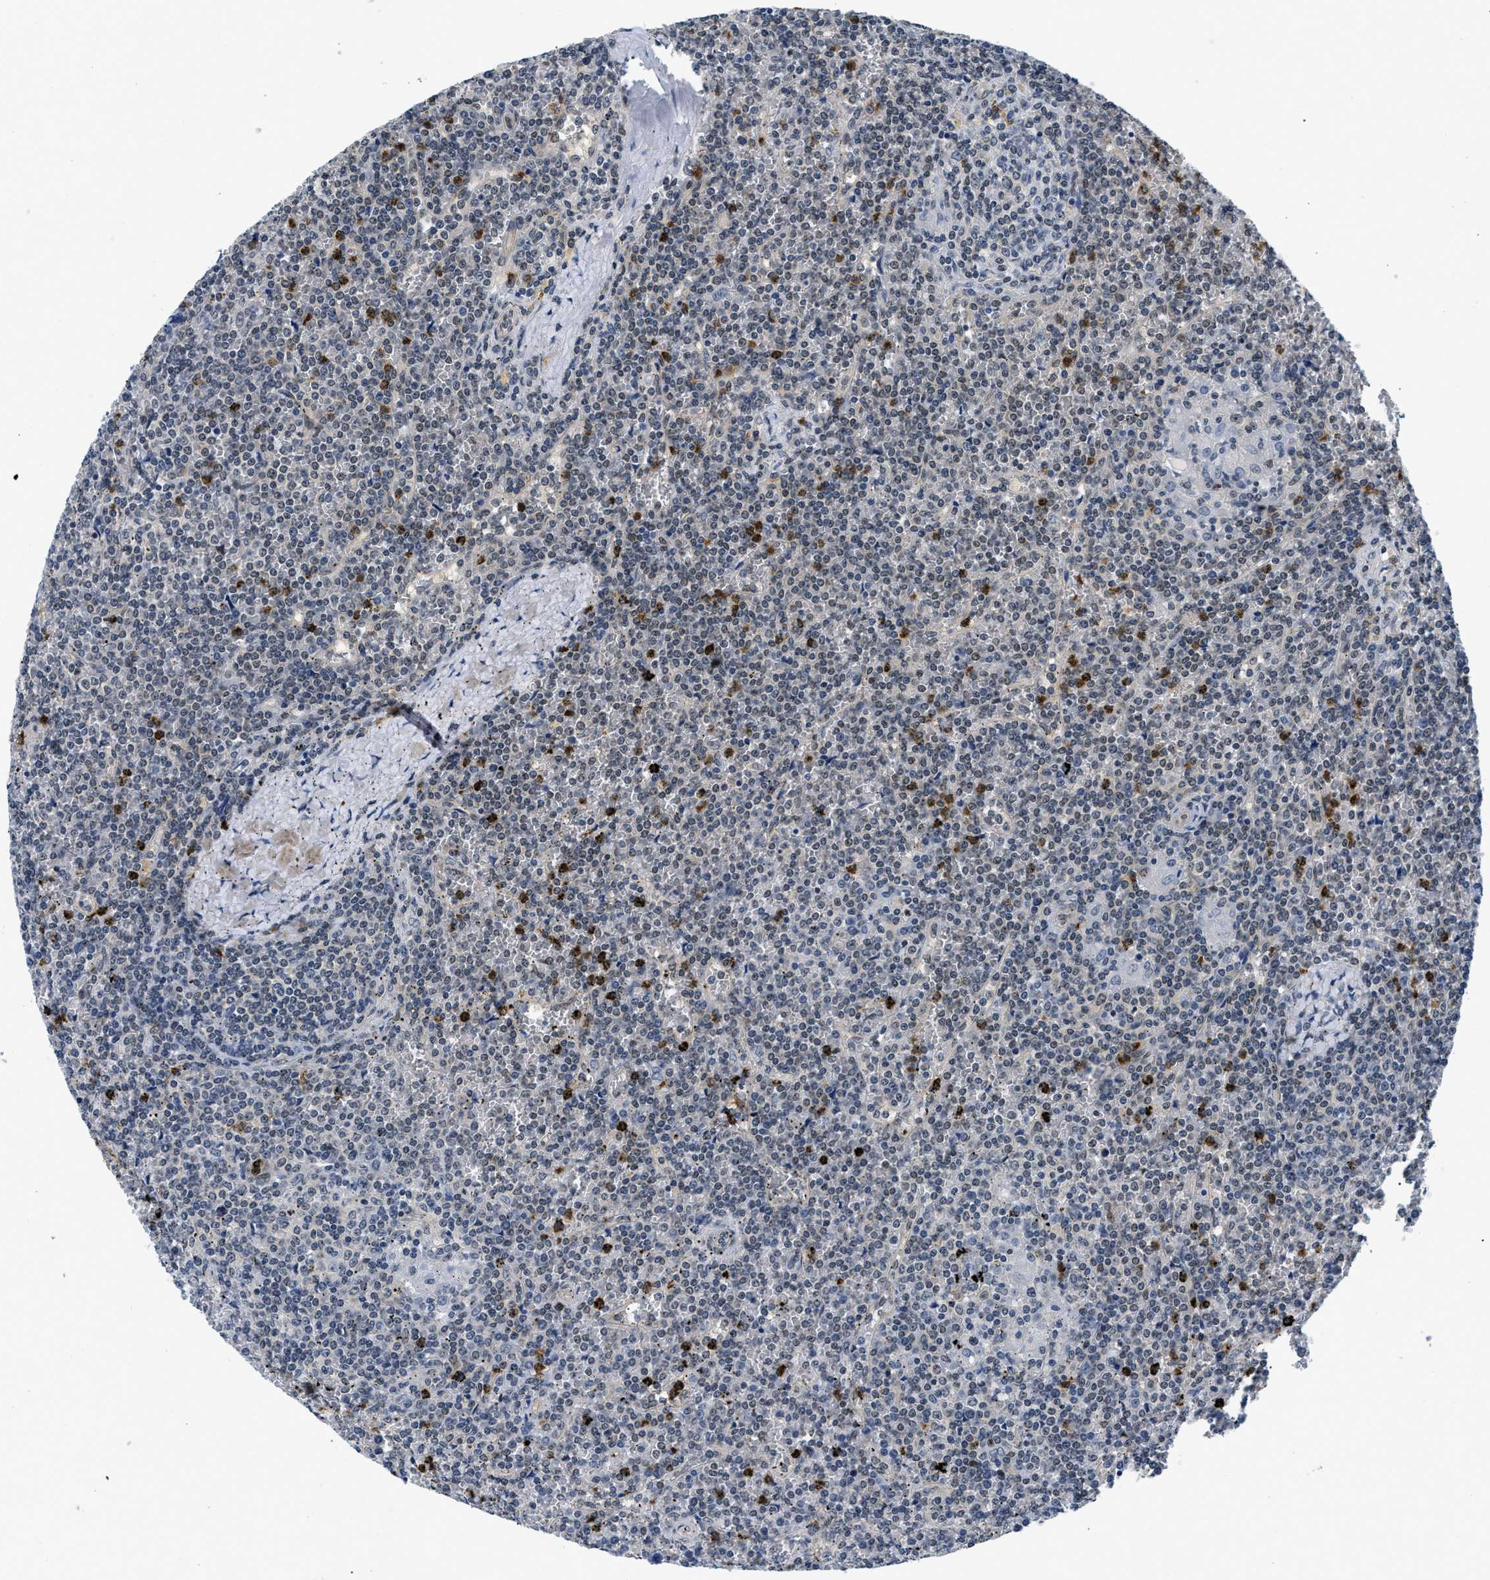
{"staining": {"intensity": "negative", "quantity": "none", "location": "none"}, "tissue": "lymphoma", "cell_type": "Tumor cells", "image_type": "cancer", "snomed": [{"axis": "morphology", "description": "Malignant lymphoma, non-Hodgkin's type, Low grade"}, {"axis": "topography", "description": "Spleen"}], "caption": "Tumor cells show no significant expression in low-grade malignant lymphoma, non-Hodgkin's type.", "gene": "SMAD4", "patient": {"sex": "female", "age": 19}}